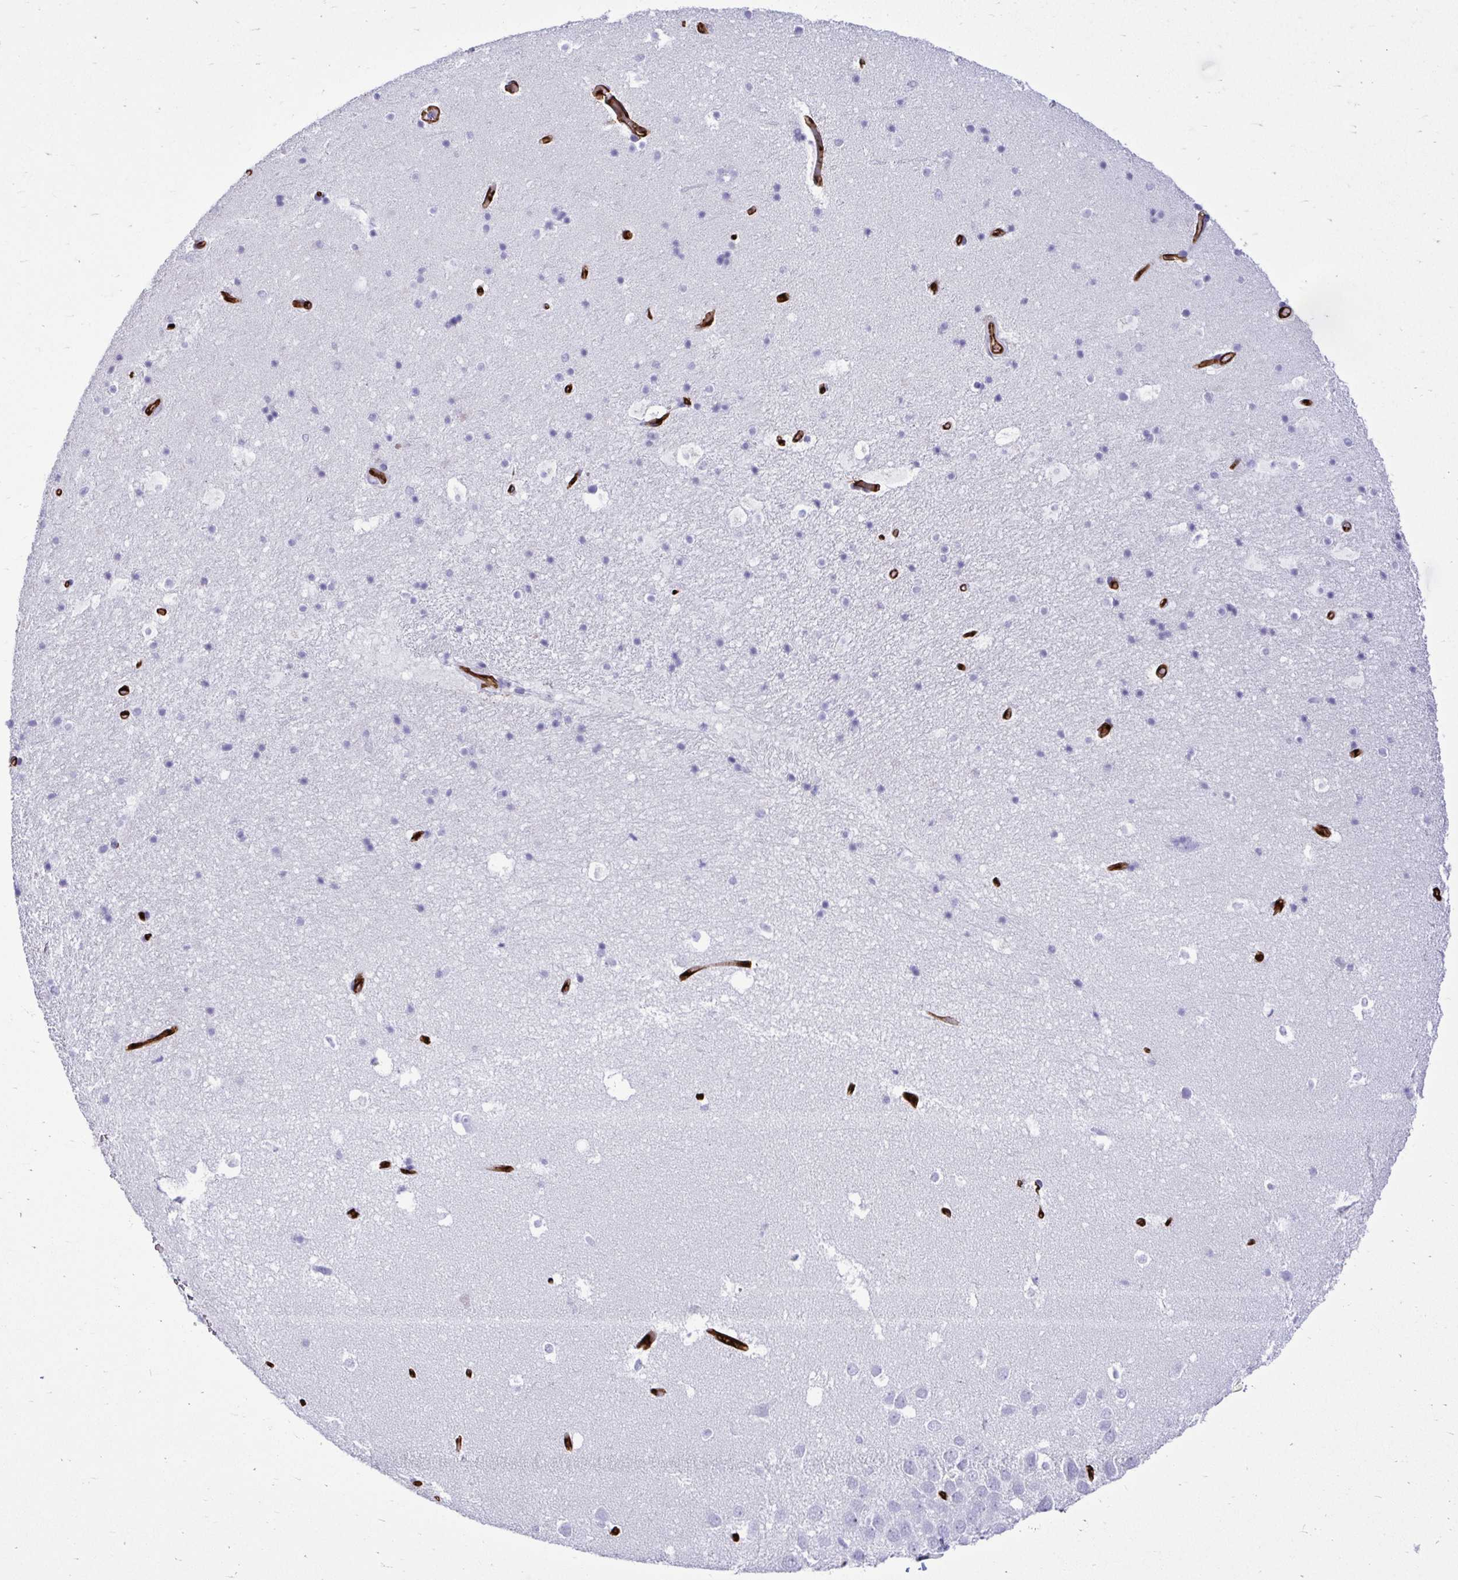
{"staining": {"intensity": "negative", "quantity": "none", "location": "none"}, "tissue": "hippocampus", "cell_type": "Glial cells", "image_type": "normal", "snomed": [{"axis": "morphology", "description": "Normal tissue, NOS"}, {"axis": "topography", "description": "Hippocampus"}], "caption": "Immunohistochemistry (IHC) histopathology image of benign human hippocampus stained for a protein (brown), which exhibits no positivity in glial cells. (Immunohistochemistry, brightfield microscopy, high magnification).", "gene": "ABCG2", "patient": {"sex": "male", "age": 26}}